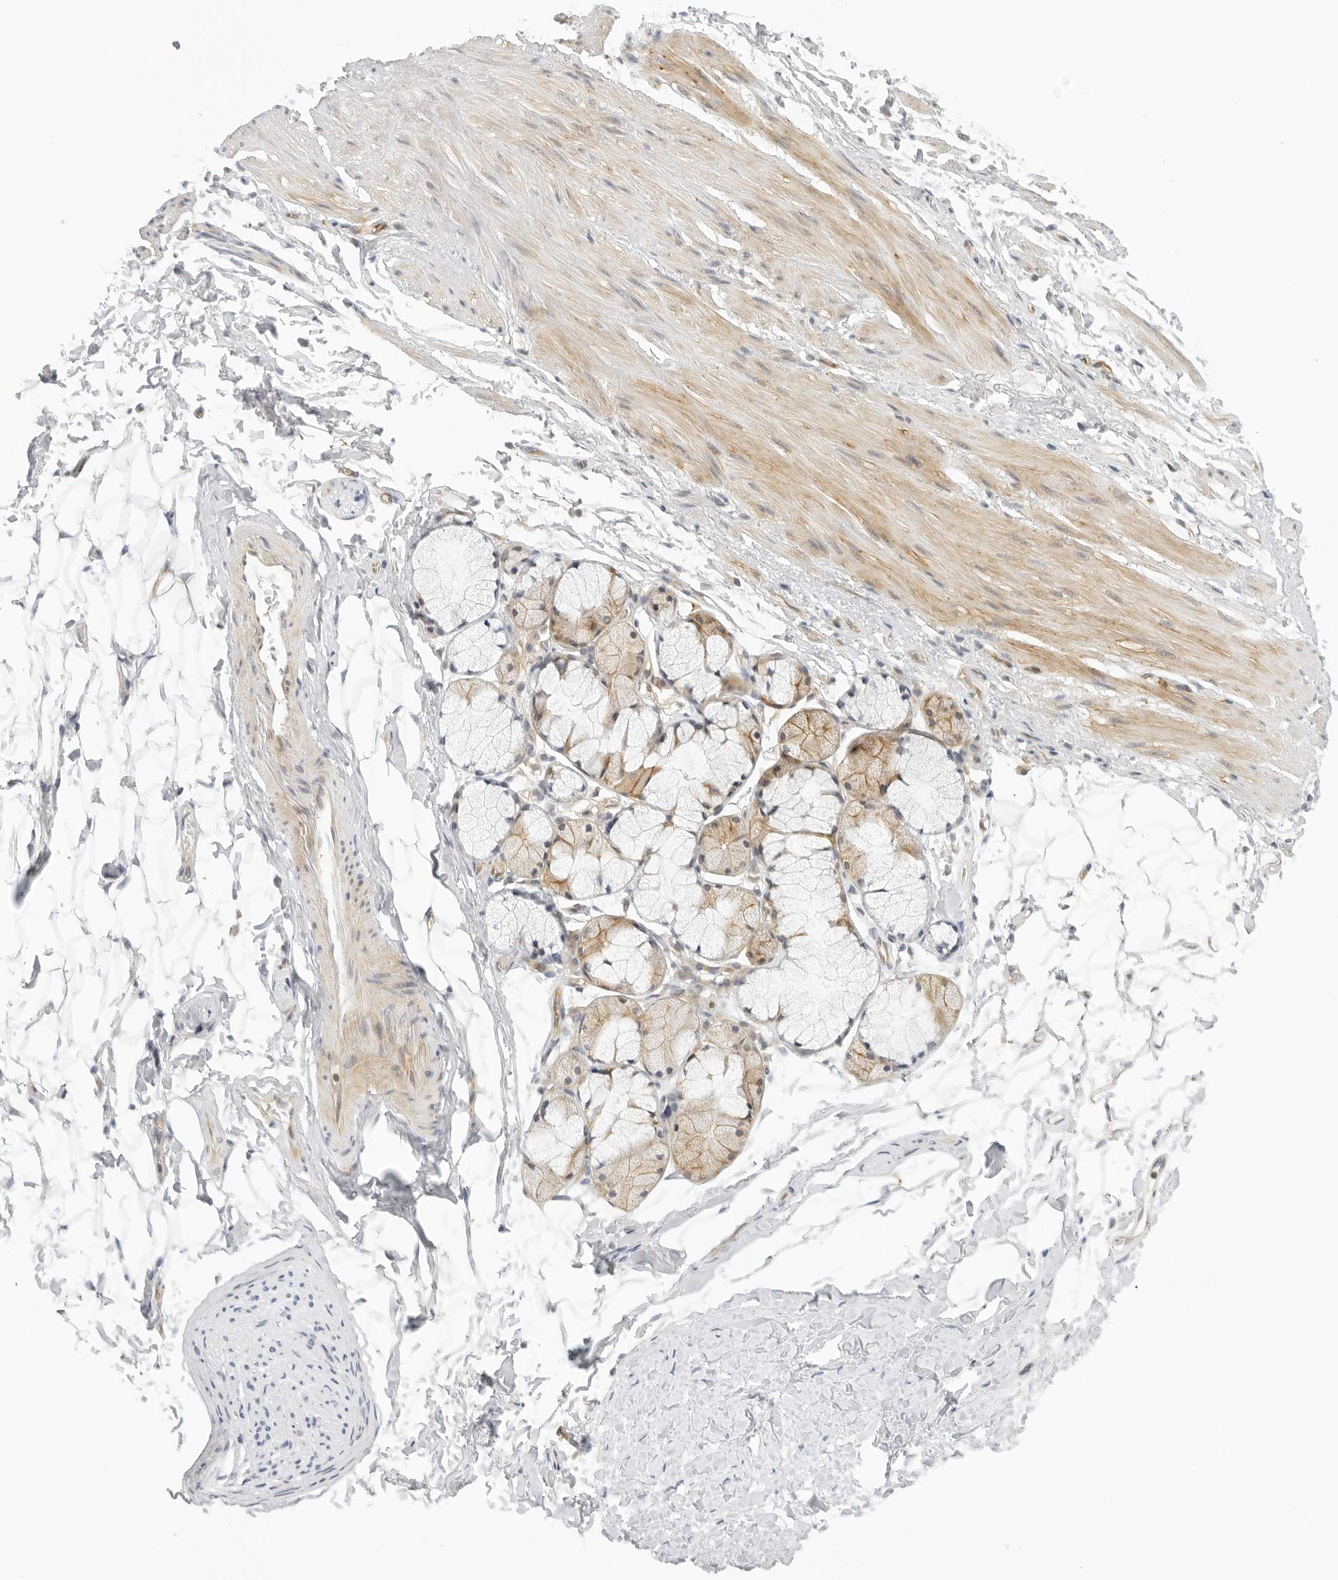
{"staining": {"intensity": "negative", "quantity": "none", "location": "none"}, "tissue": "adipose tissue", "cell_type": "Adipocytes", "image_type": "normal", "snomed": [{"axis": "morphology", "description": "Normal tissue, NOS"}, {"axis": "topography", "description": "Cartilage tissue"}, {"axis": "topography", "description": "Bronchus"}], "caption": "Human adipose tissue stained for a protein using immunohistochemistry (IHC) displays no expression in adipocytes.", "gene": "OSCP1", "patient": {"sex": "female", "age": 73}}